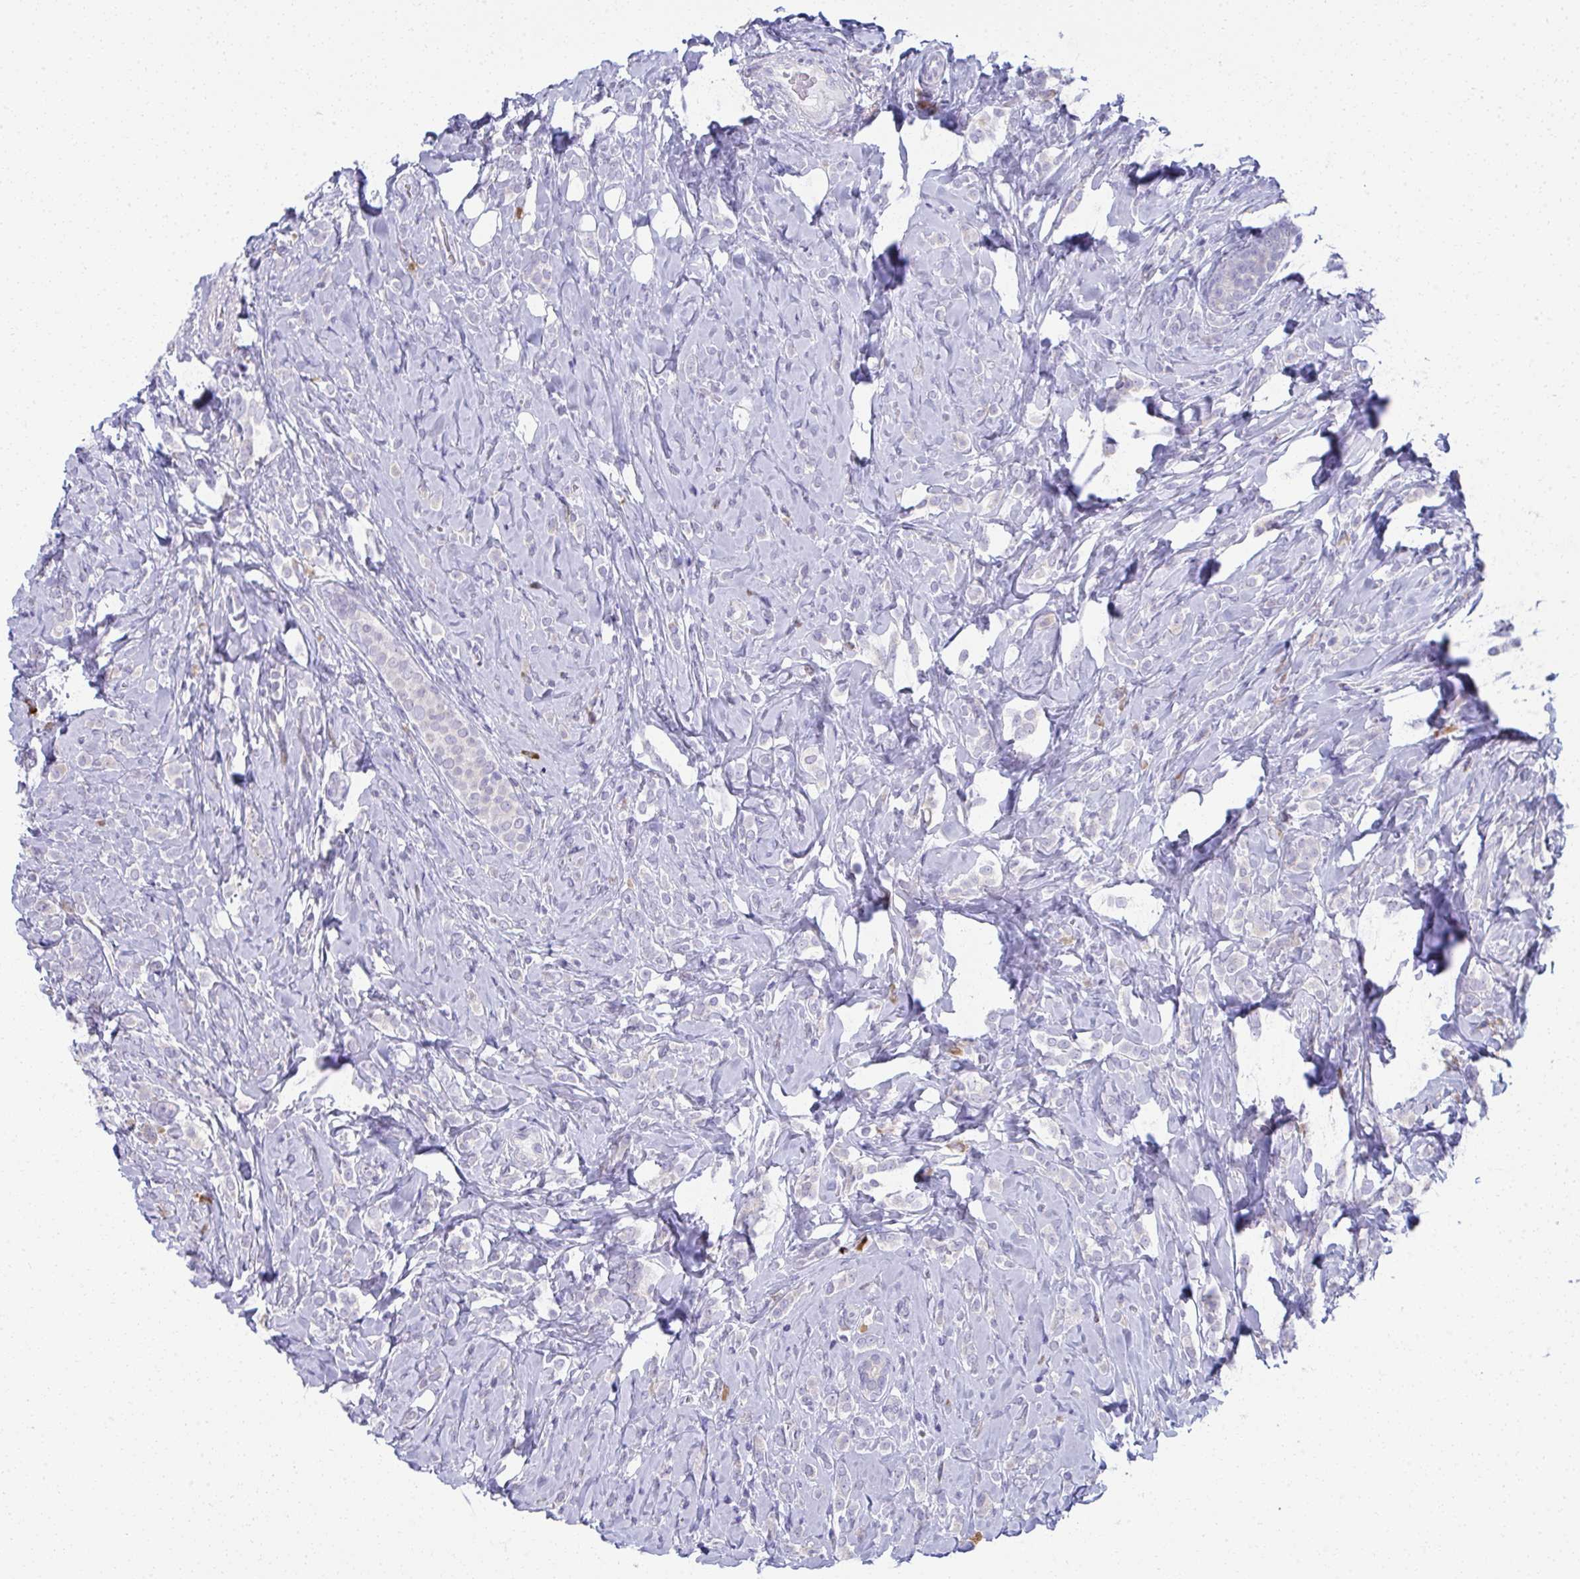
{"staining": {"intensity": "negative", "quantity": "none", "location": "none"}, "tissue": "breast cancer", "cell_type": "Tumor cells", "image_type": "cancer", "snomed": [{"axis": "morphology", "description": "Lobular carcinoma"}, {"axis": "topography", "description": "Breast"}], "caption": "Tumor cells show no significant positivity in lobular carcinoma (breast).", "gene": "FASLG", "patient": {"sex": "female", "age": 49}}